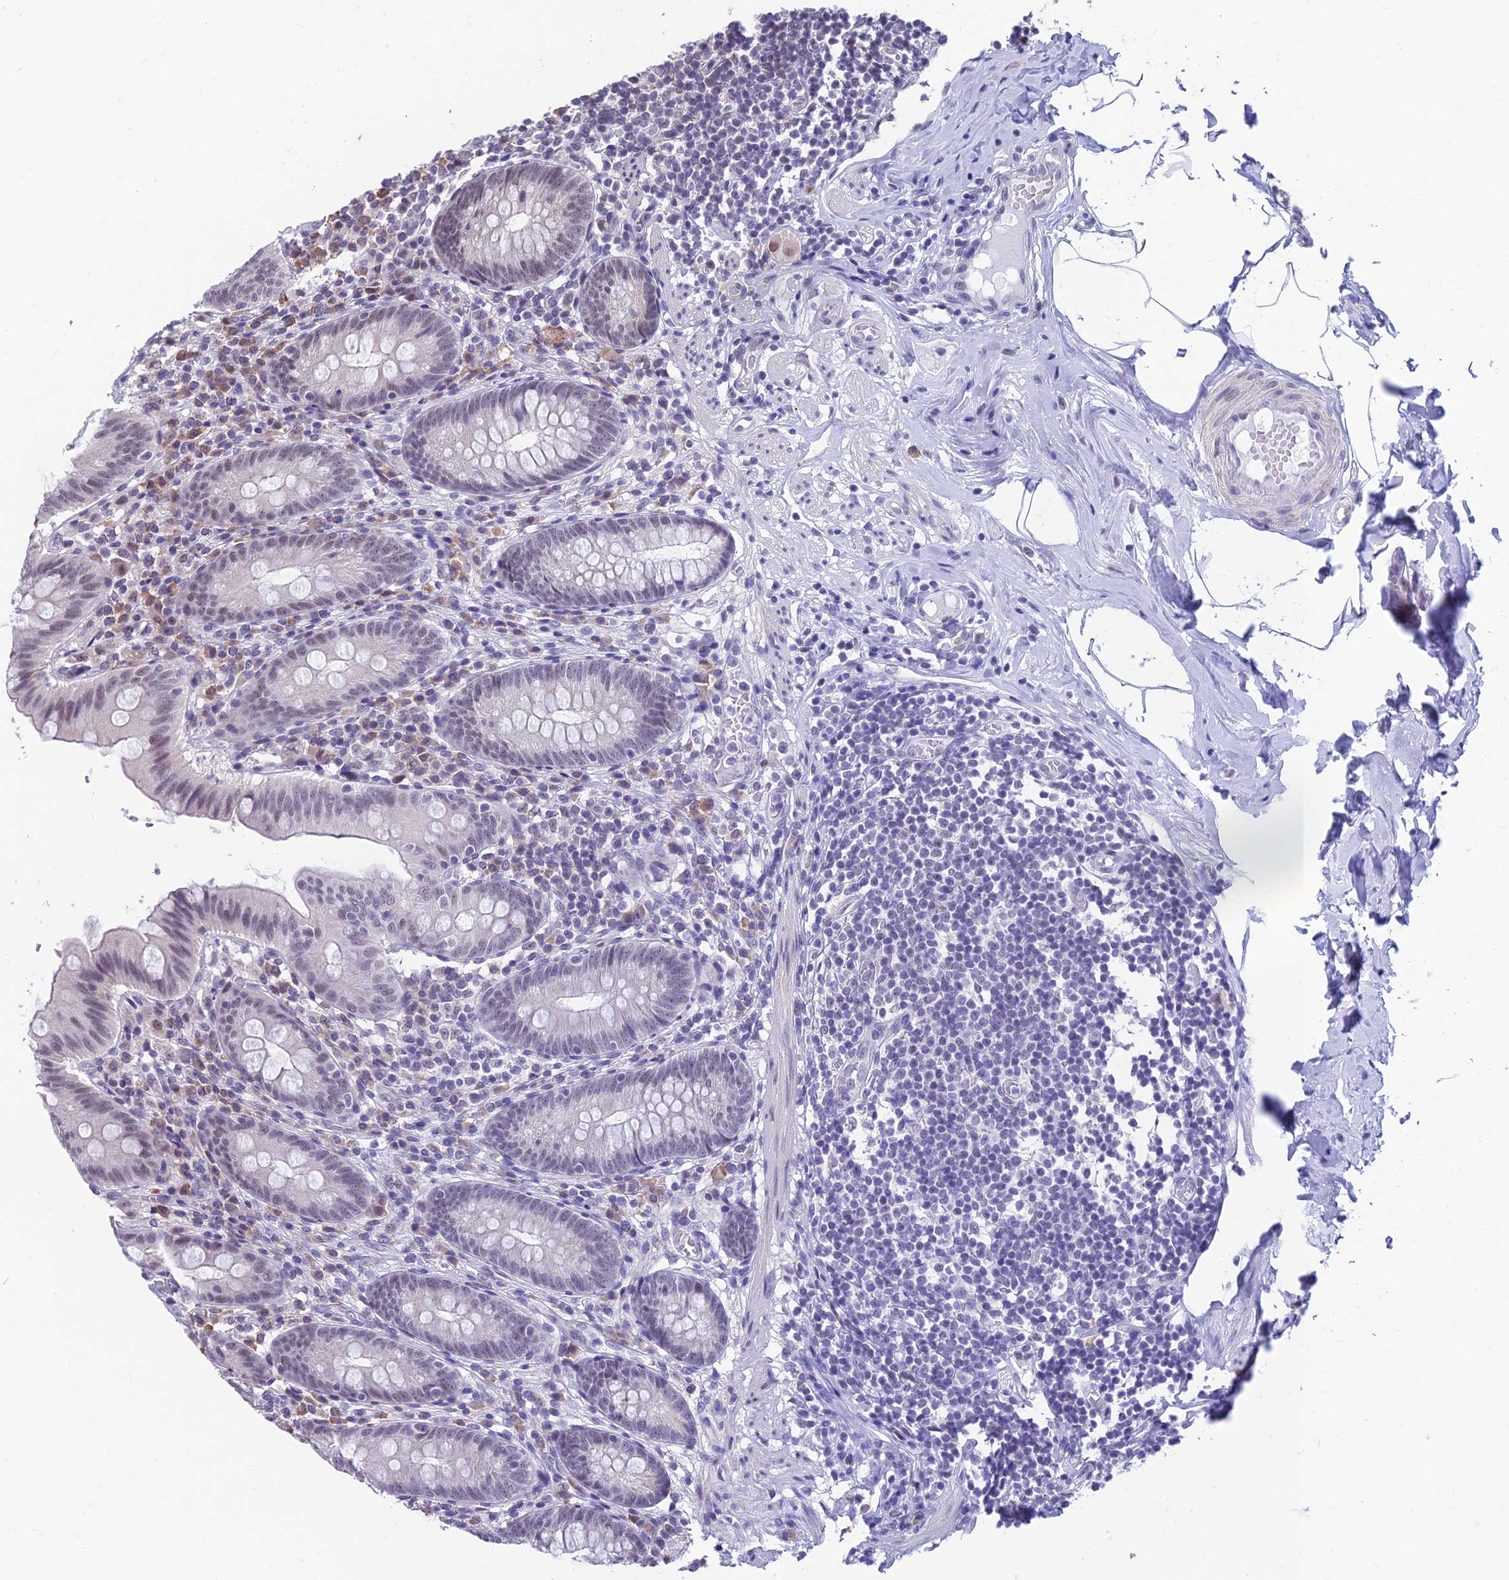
{"staining": {"intensity": "weak", "quantity": "<25%", "location": "nuclear"}, "tissue": "appendix", "cell_type": "Glandular cells", "image_type": "normal", "snomed": [{"axis": "morphology", "description": "Normal tissue, NOS"}, {"axis": "topography", "description": "Appendix"}], "caption": "Appendix stained for a protein using IHC reveals no positivity glandular cells.", "gene": "KIAA1191", "patient": {"sex": "male", "age": 55}}